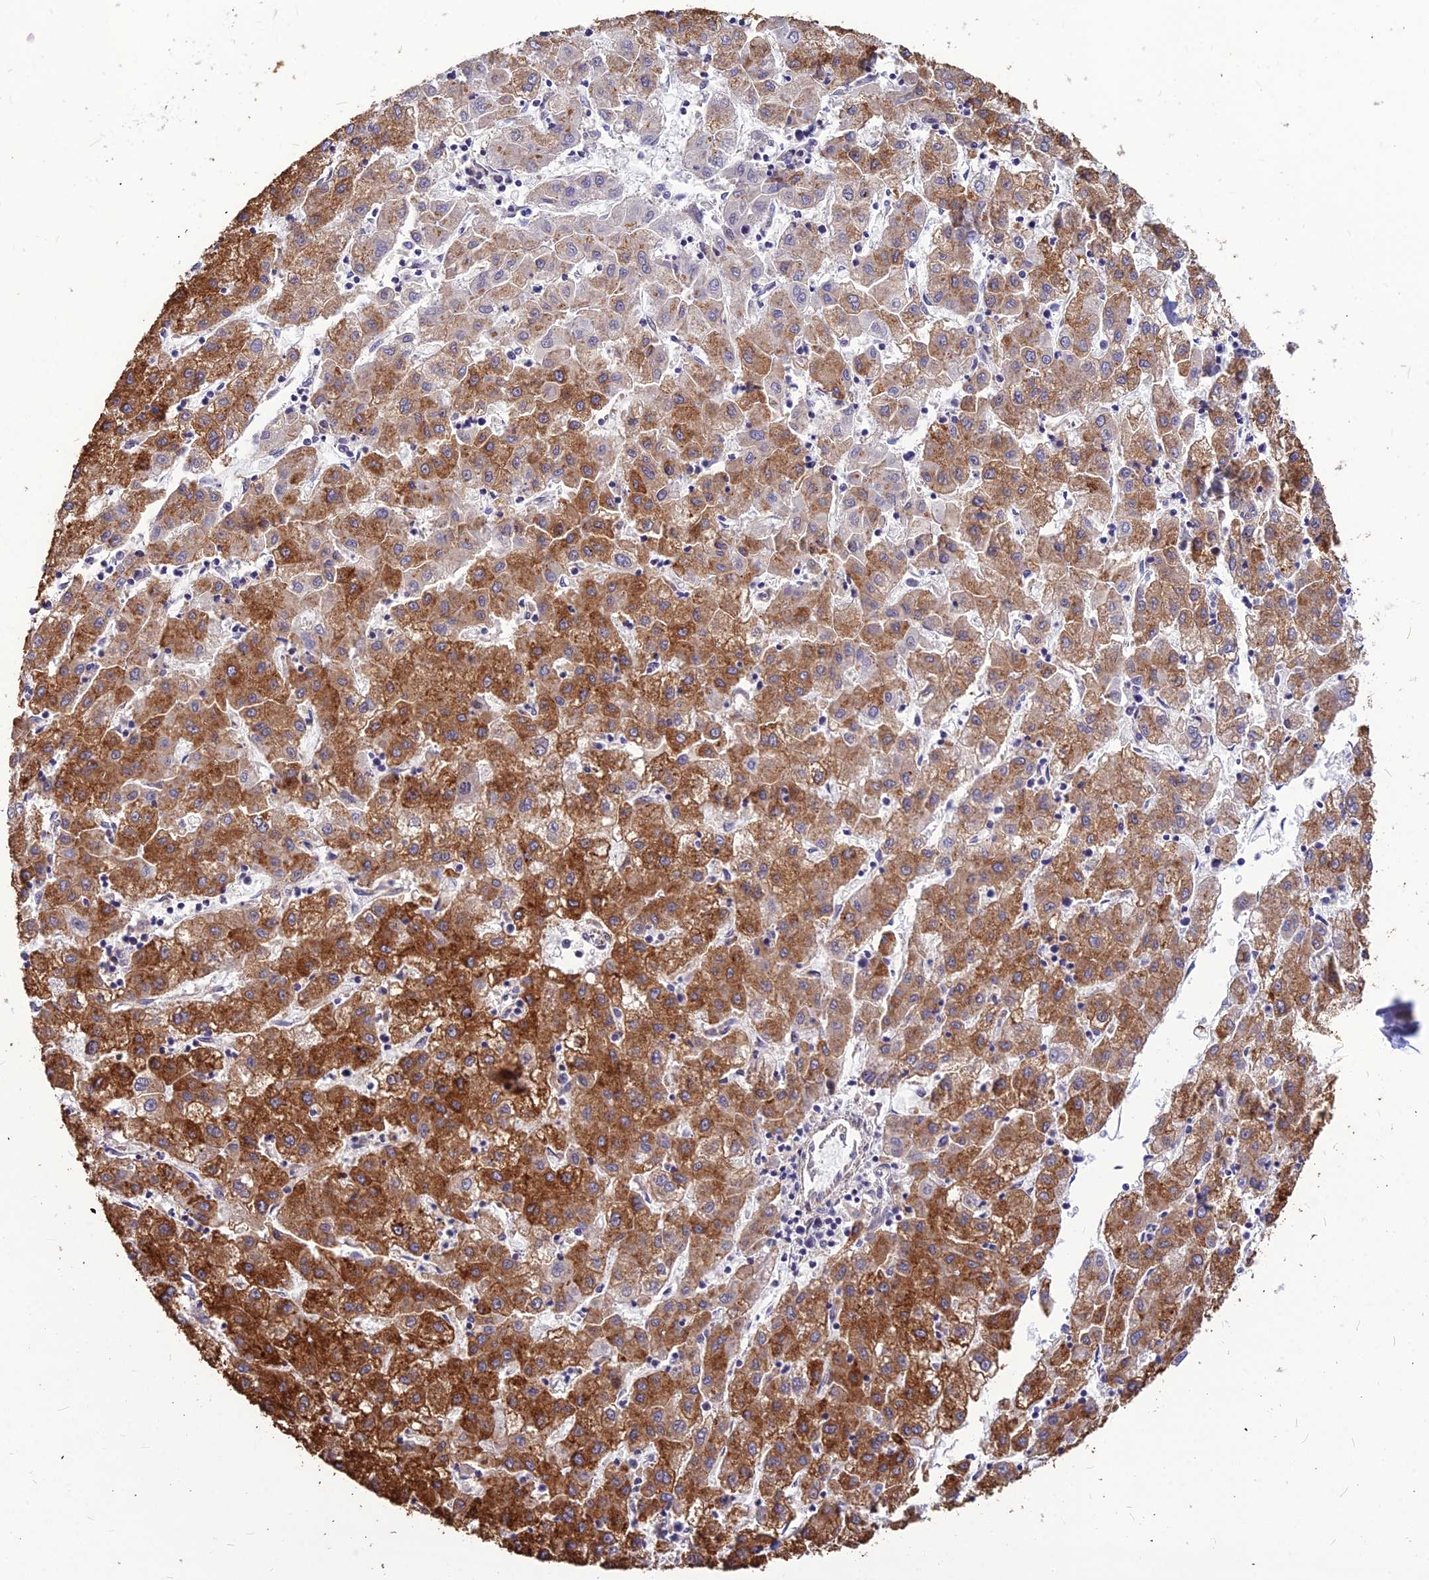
{"staining": {"intensity": "moderate", "quantity": ">75%", "location": "cytoplasmic/membranous"}, "tissue": "liver cancer", "cell_type": "Tumor cells", "image_type": "cancer", "snomed": [{"axis": "morphology", "description": "Carcinoma, Hepatocellular, NOS"}, {"axis": "topography", "description": "Liver"}], "caption": "Liver cancer stained for a protein reveals moderate cytoplasmic/membranous positivity in tumor cells.", "gene": "LEKR1", "patient": {"sex": "male", "age": 72}}